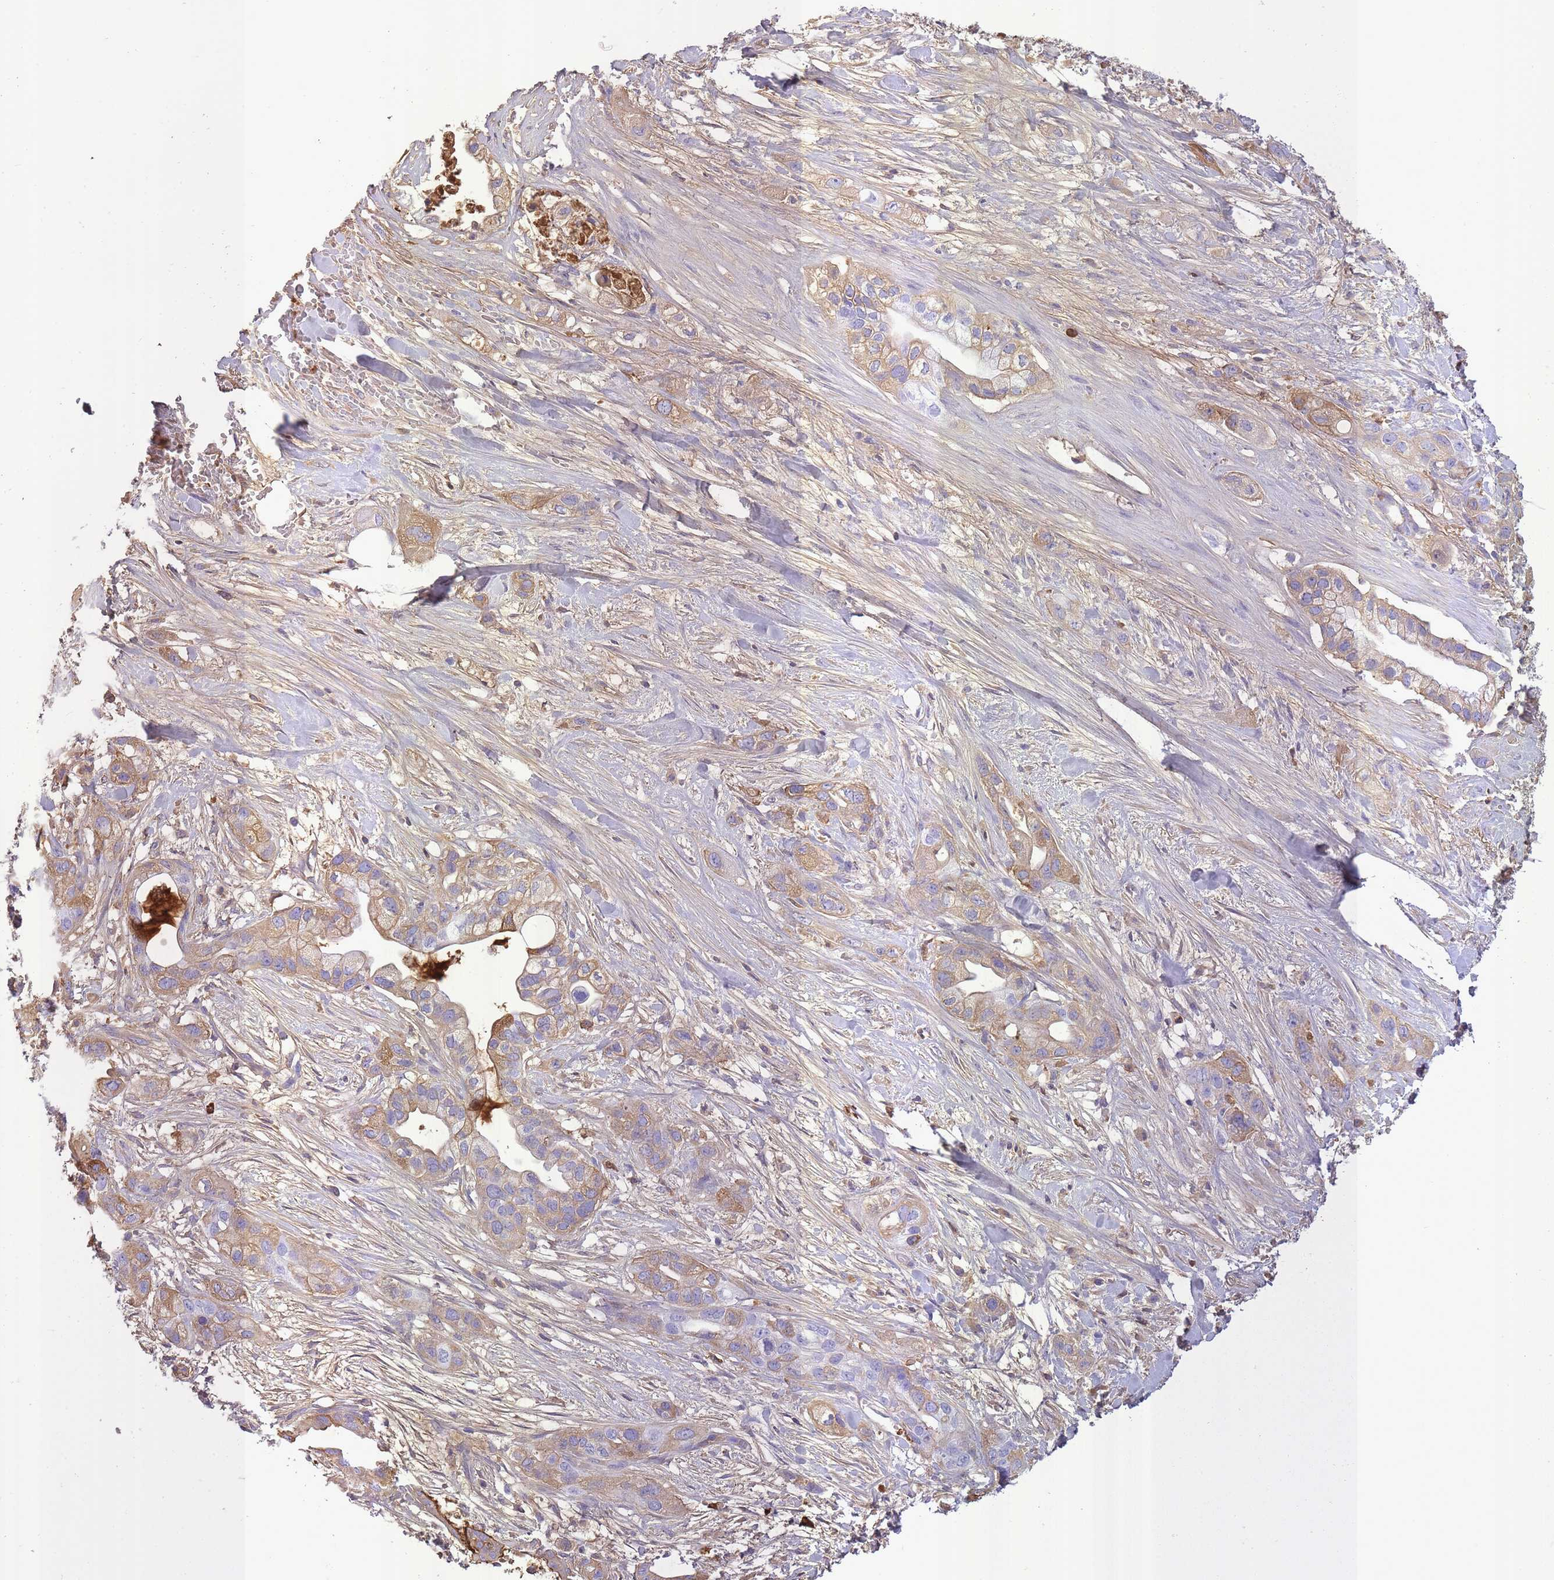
{"staining": {"intensity": "moderate", "quantity": "25%-75%", "location": "cytoplasmic/membranous"}, "tissue": "pancreatic cancer", "cell_type": "Tumor cells", "image_type": "cancer", "snomed": [{"axis": "morphology", "description": "Adenocarcinoma, NOS"}, {"axis": "topography", "description": "Pancreas"}], "caption": "DAB immunohistochemical staining of human adenocarcinoma (pancreatic) displays moderate cytoplasmic/membranous protein staining in about 25%-75% of tumor cells.", "gene": "IGKV1D-42", "patient": {"sex": "male", "age": 44}}